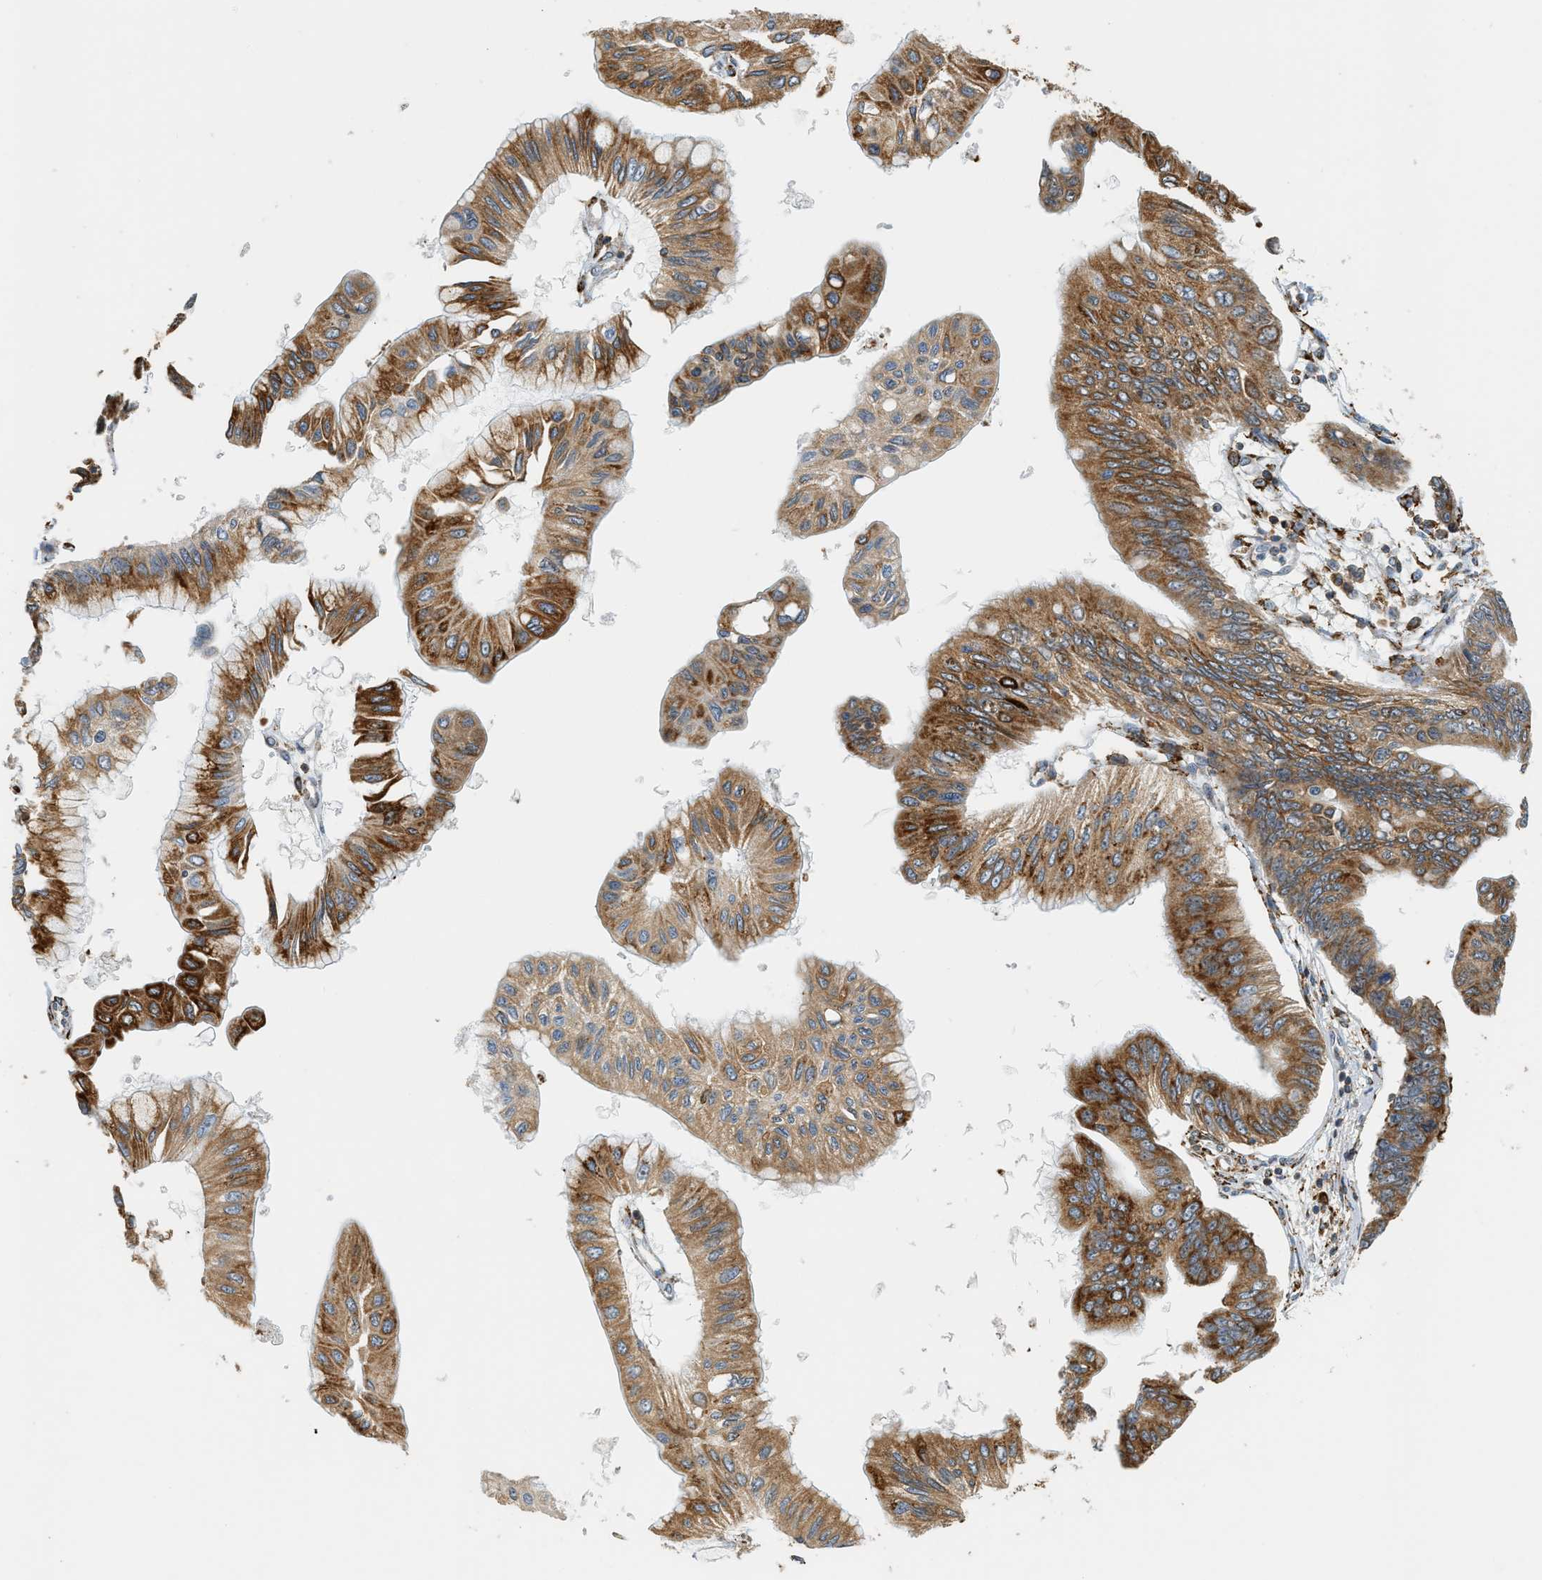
{"staining": {"intensity": "moderate", "quantity": ">75%", "location": "cytoplasmic/membranous"}, "tissue": "pancreatic cancer", "cell_type": "Tumor cells", "image_type": "cancer", "snomed": [{"axis": "morphology", "description": "Adenocarcinoma, NOS"}, {"axis": "topography", "description": "Pancreas"}], "caption": "High-power microscopy captured an immunohistochemistry histopathology image of pancreatic adenocarcinoma, revealing moderate cytoplasmic/membranous staining in about >75% of tumor cells. (IHC, brightfield microscopy, high magnification).", "gene": "SEMA4D", "patient": {"sex": "female", "age": 77}}